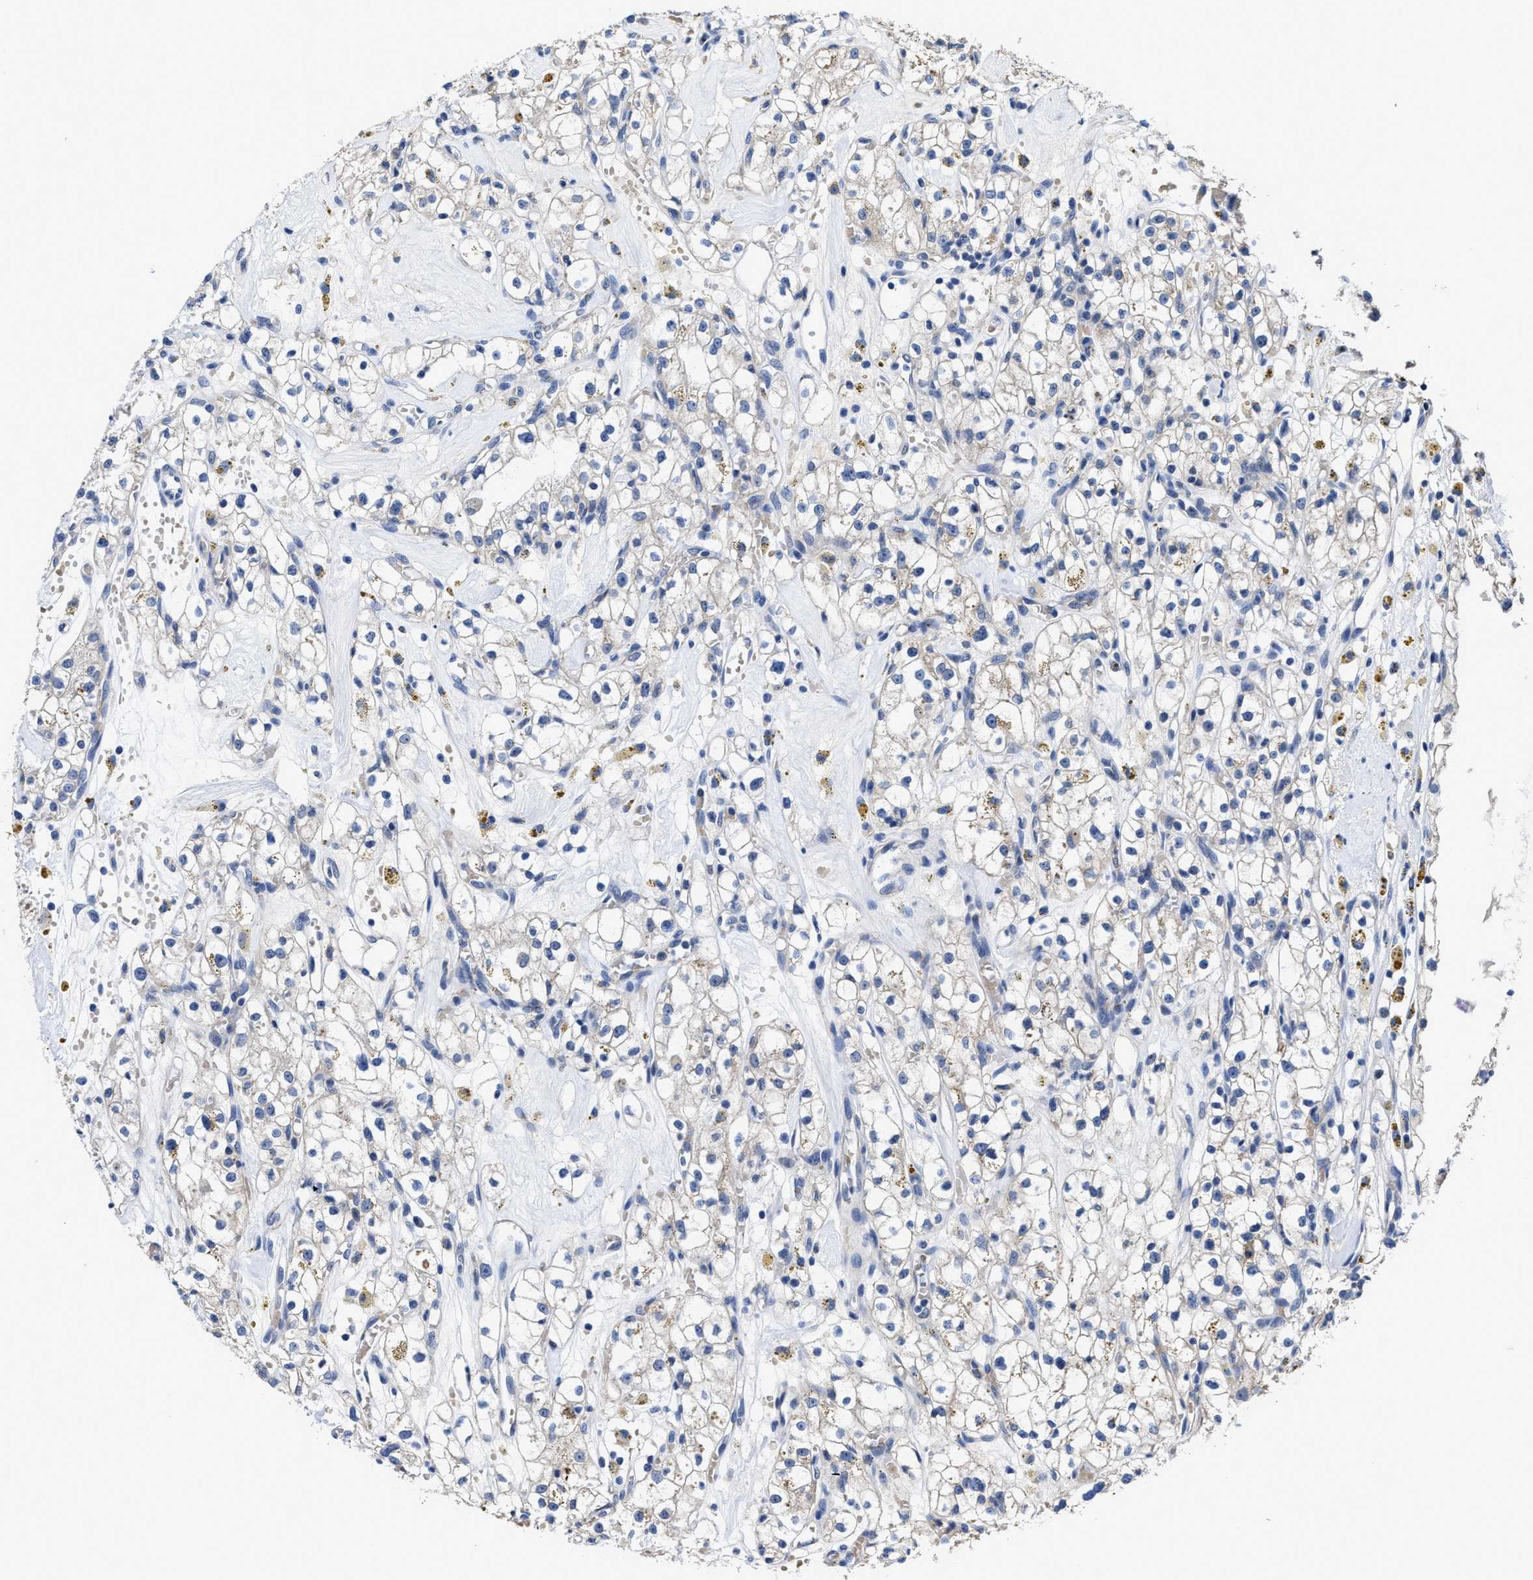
{"staining": {"intensity": "negative", "quantity": "none", "location": "none"}, "tissue": "renal cancer", "cell_type": "Tumor cells", "image_type": "cancer", "snomed": [{"axis": "morphology", "description": "Adenocarcinoma, NOS"}, {"axis": "topography", "description": "Kidney"}], "caption": "This is an immunohistochemistry image of human renal cancer. There is no expression in tumor cells.", "gene": "GHITM", "patient": {"sex": "male", "age": 56}}